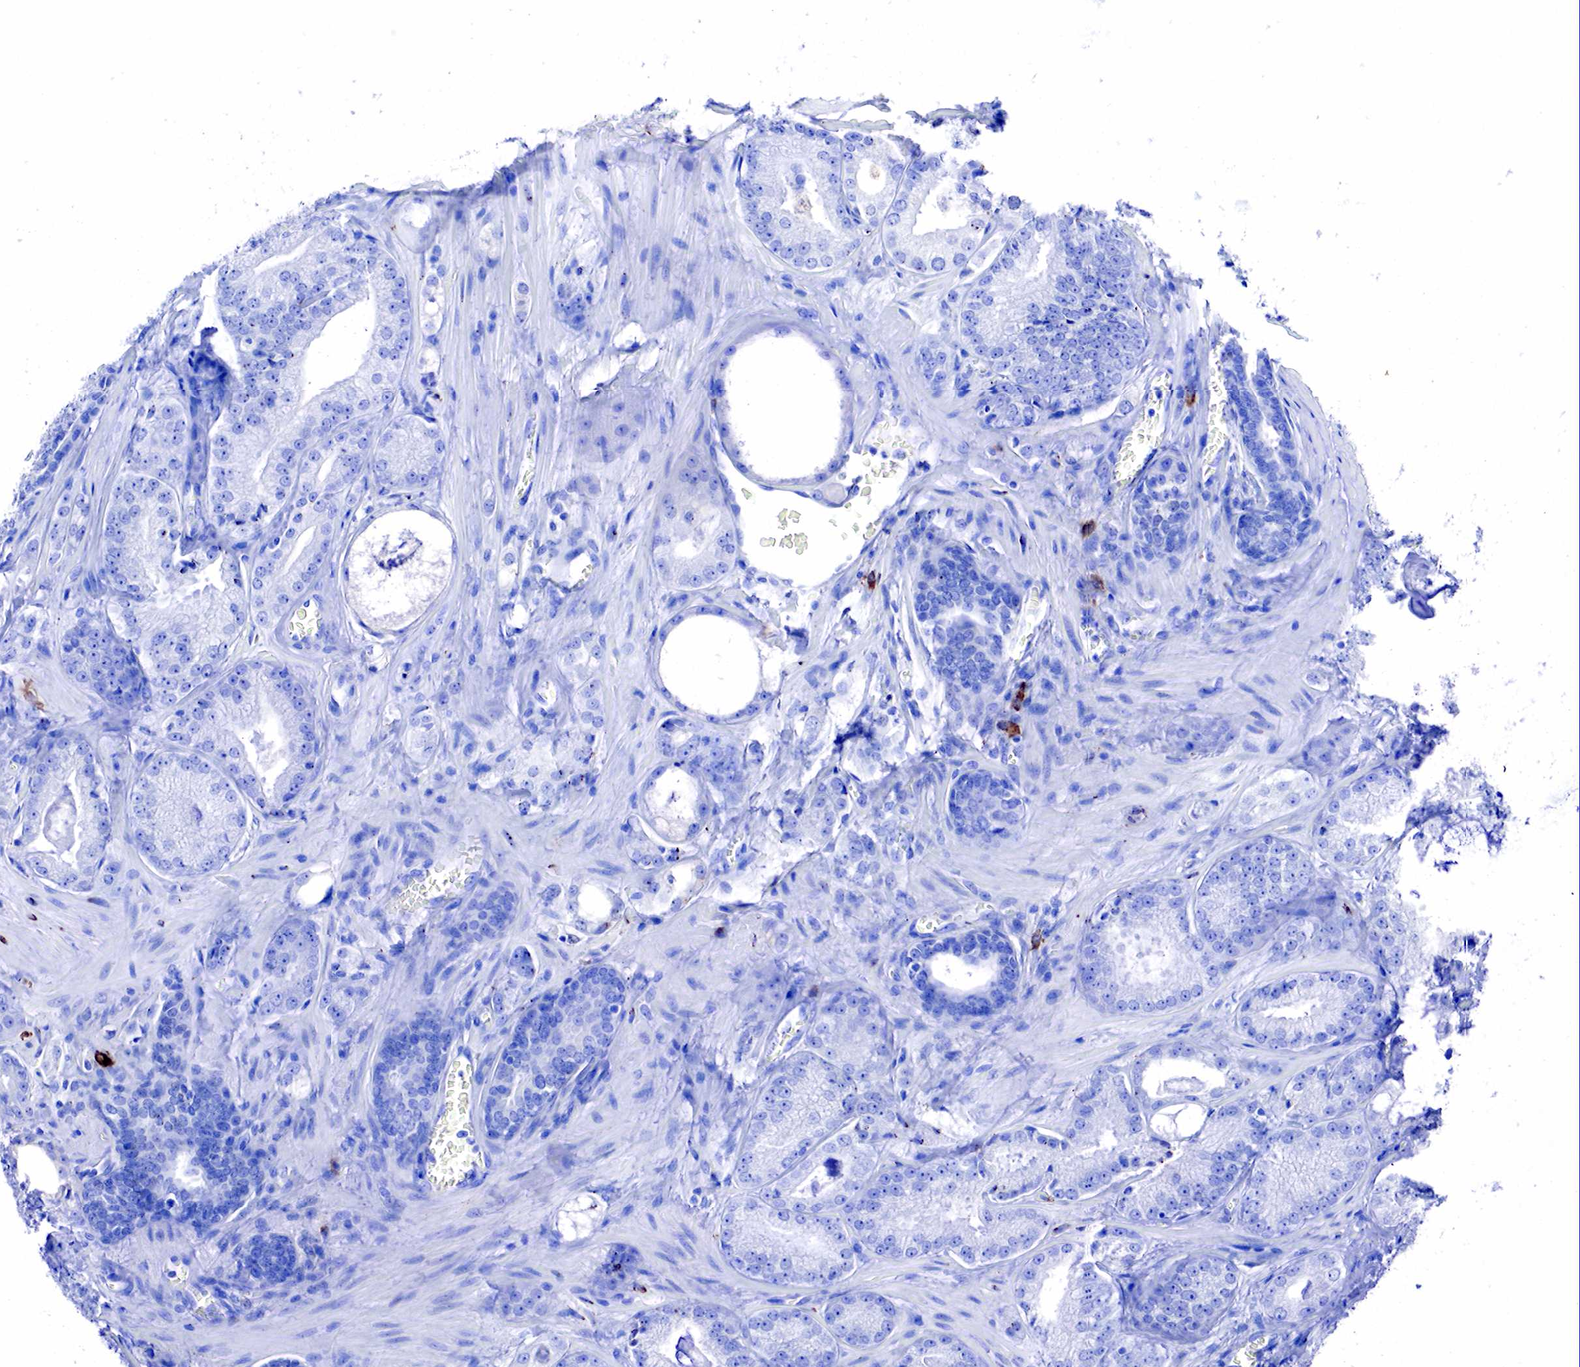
{"staining": {"intensity": "negative", "quantity": "none", "location": "none"}, "tissue": "prostate cancer", "cell_type": "Tumor cells", "image_type": "cancer", "snomed": [{"axis": "morphology", "description": "Adenocarcinoma, Medium grade"}, {"axis": "topography", "description": "Prostate"}], "caption": "Immunohistochemistry image of human prostate cancer (adenocarcinoma (medium-grade)) stained for a protein (brown), which reveals no expression in tumor cells.", "gene": "CD79A", "patient": {"sex": "male", "age": 68}}